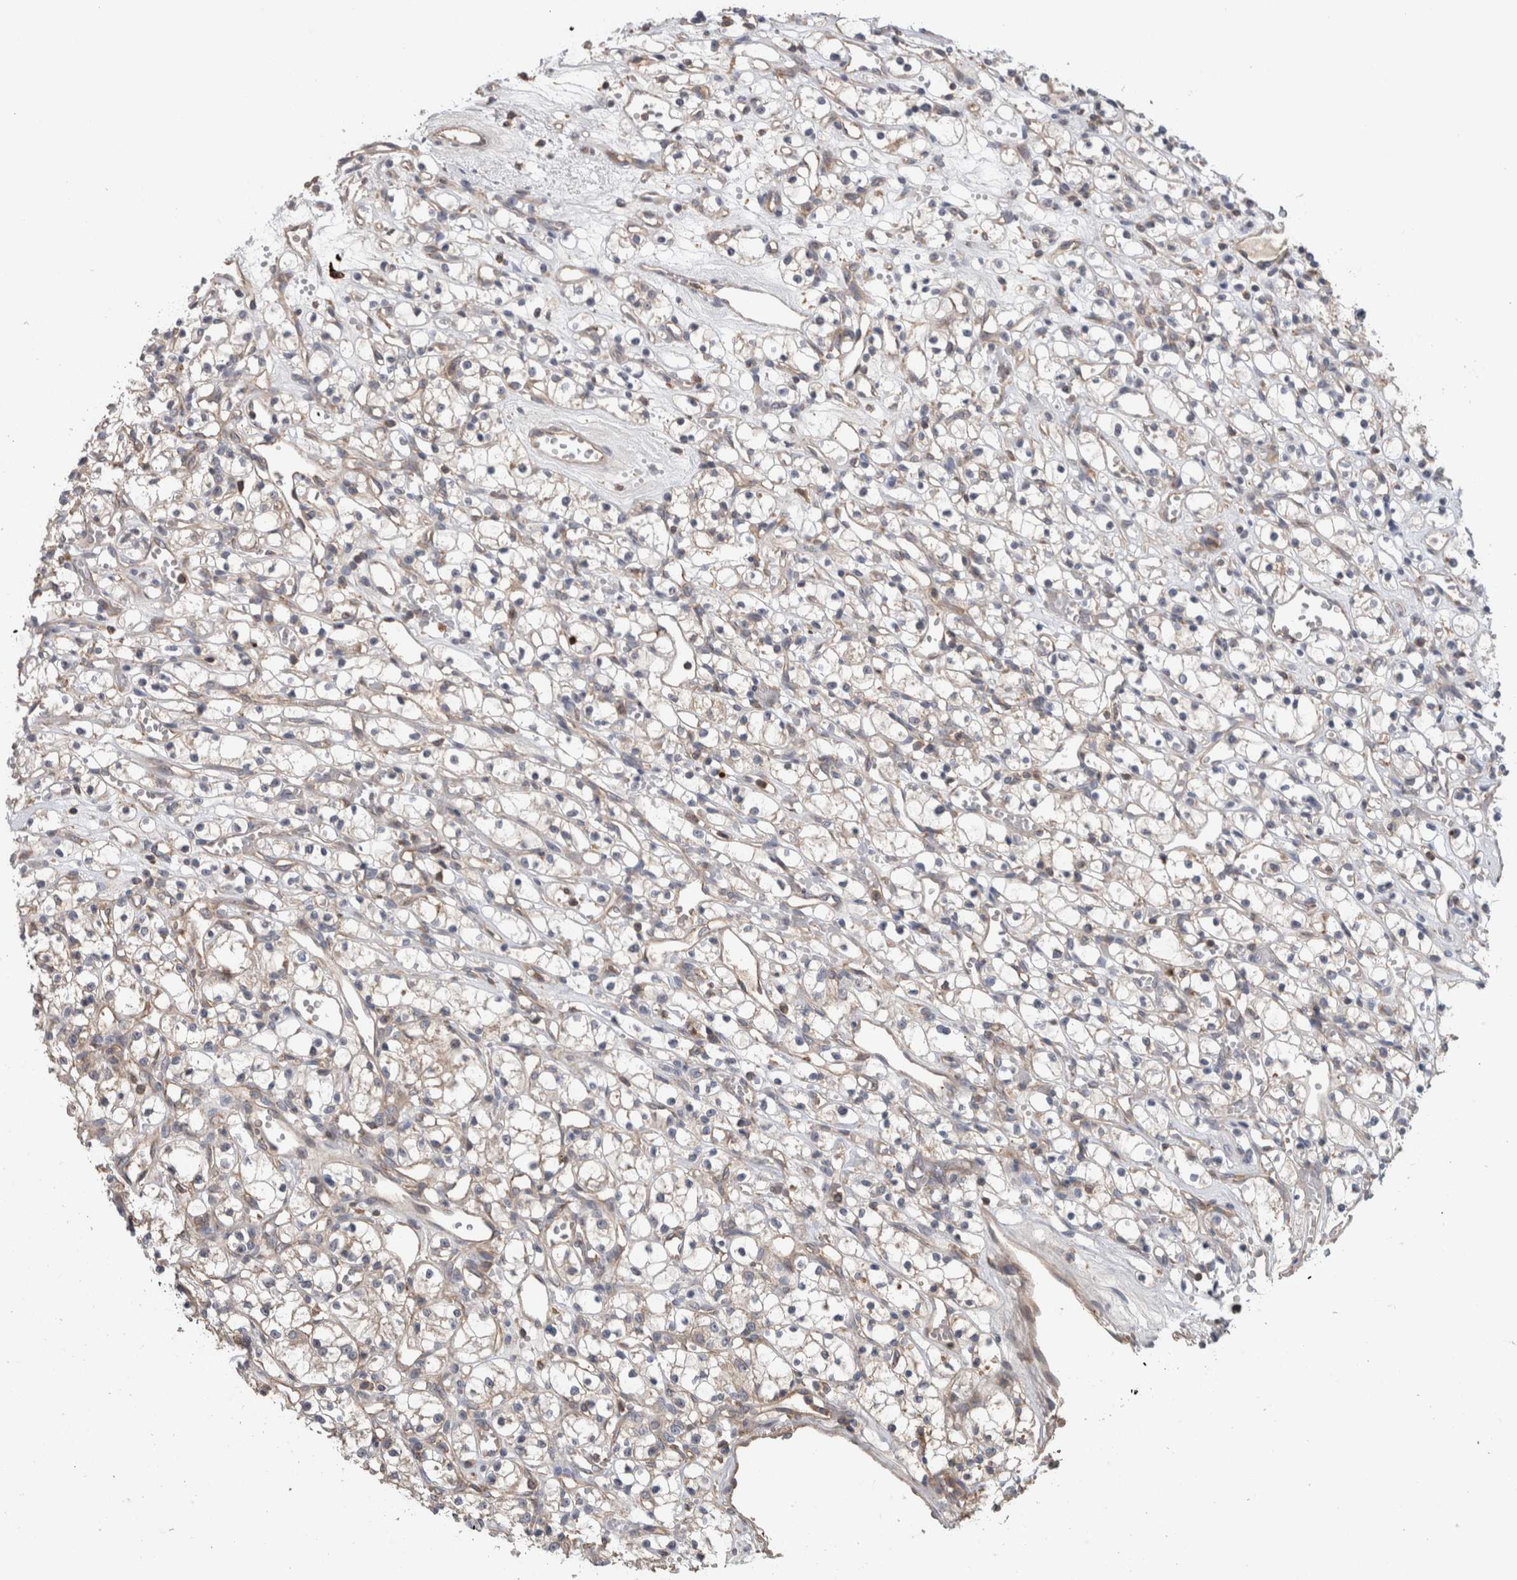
{"staining": {"intensity": "negative", "quantity": "none", "location": "none"}, "tissue": "renal cancer", "cell_type": "Tumor cells", "image_type": "cancer", "snomed": [{"axis": "morphology", "description": "Adenocarcinoma, NOS"}, {"axis": "topography", "description": "Kidney"}], "caption": "A histopathology image of human adenocarcinoma (renal) is negative for staining in tumor cells.", "gene": "TARBP1", "patient": {"sex": "female", "age": 59}}